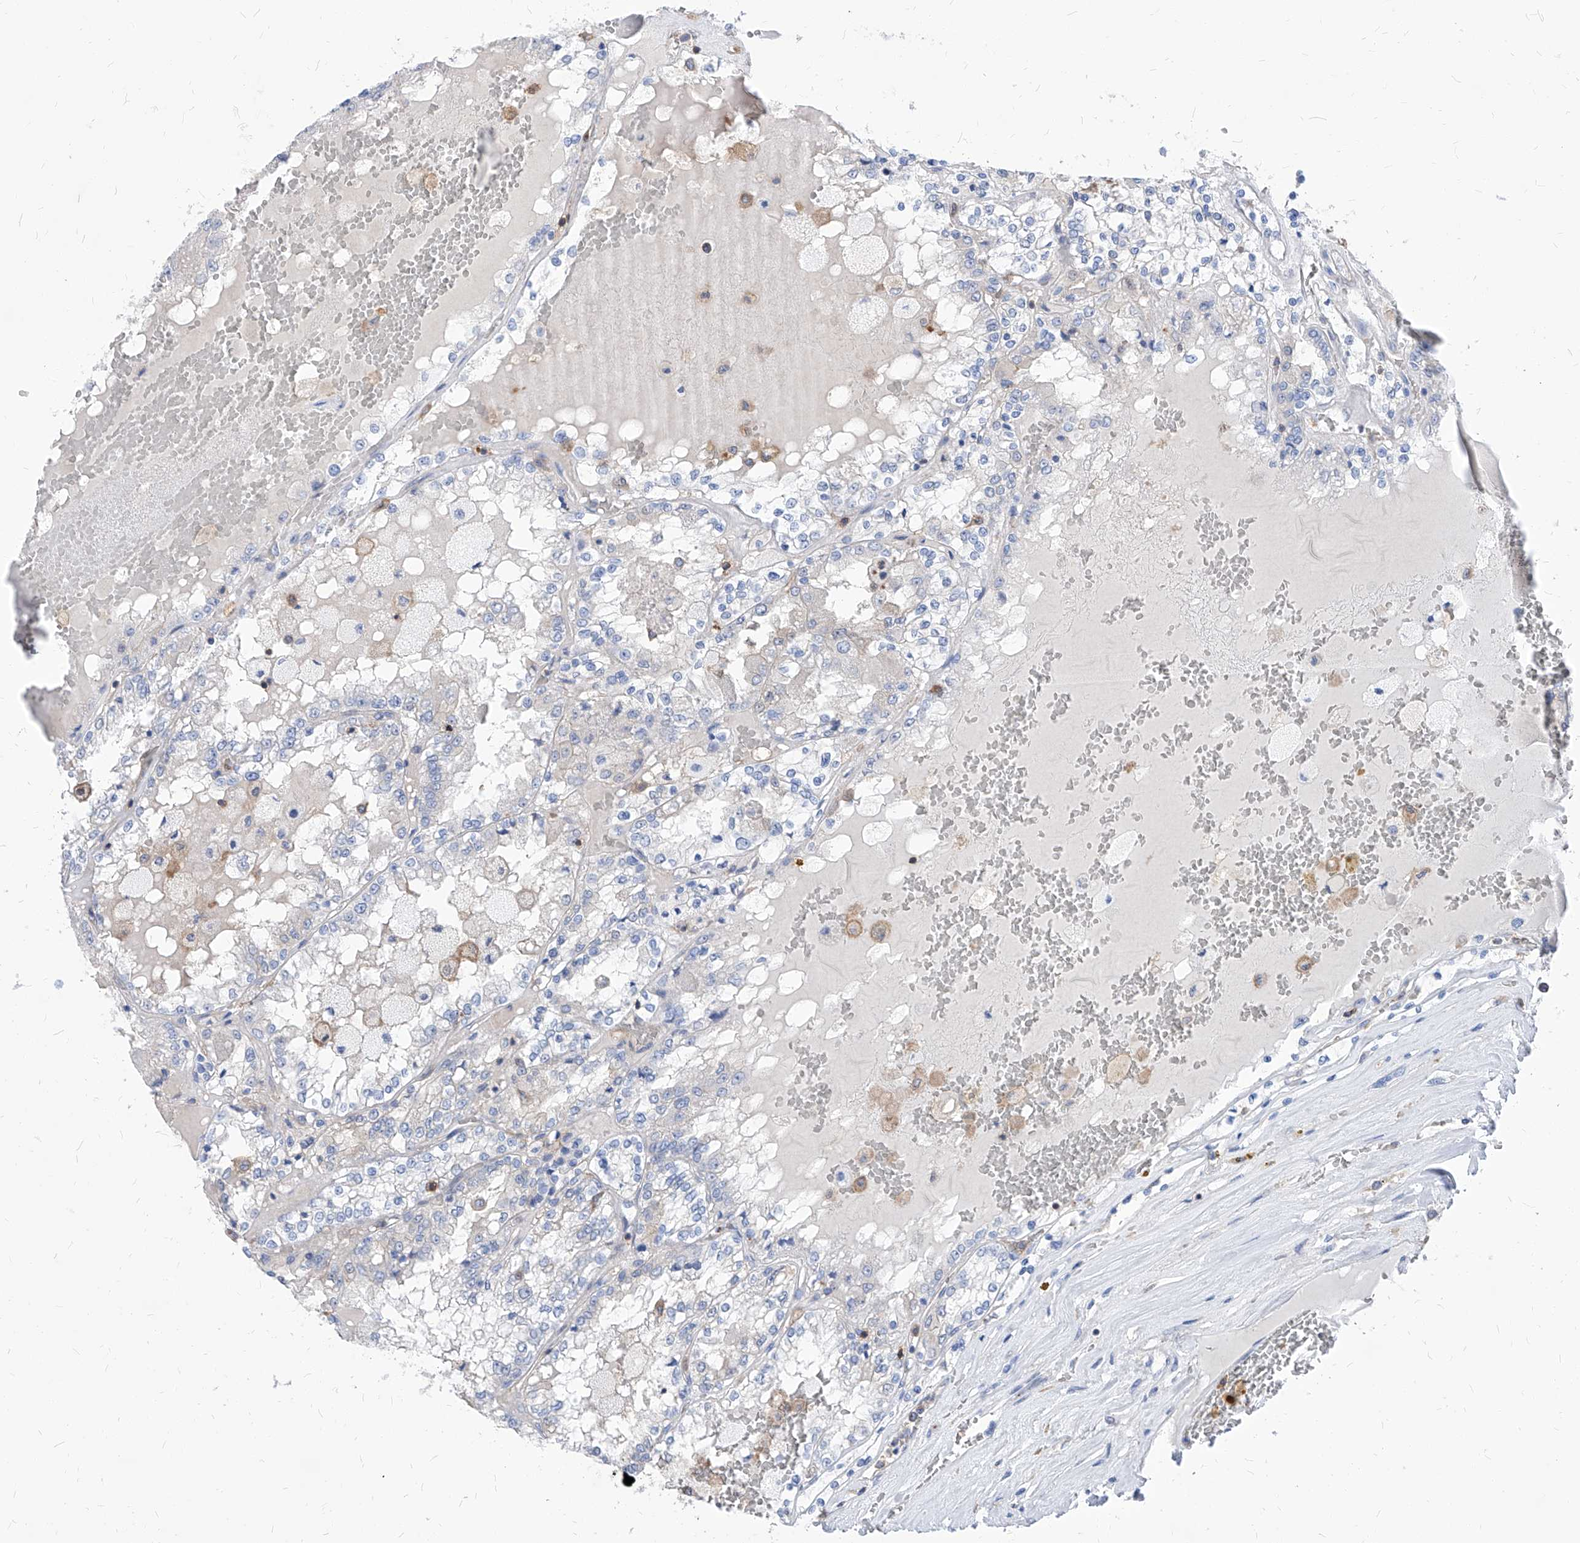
{"staining": {"intensity": "negative", "quantity": "none", "location": "none"}, "tissue": "renal cancer", "cell_type": "Tumor cells", "image_type": "cancer", "snomed": [{"axis": "morphology", "description": "Adenocarcinoma, NOS"}, {"axis": "topography", "description": "Kidney"}], "caption": "Immunohistochemistry (IHC) of human renal adenocarcinoma demonstrates no staining in tumor cells. (DAB IHC with hematoxylin counter stain).", "gene": "ABRACL", "patient": {"sex": "female", "age": 56}}